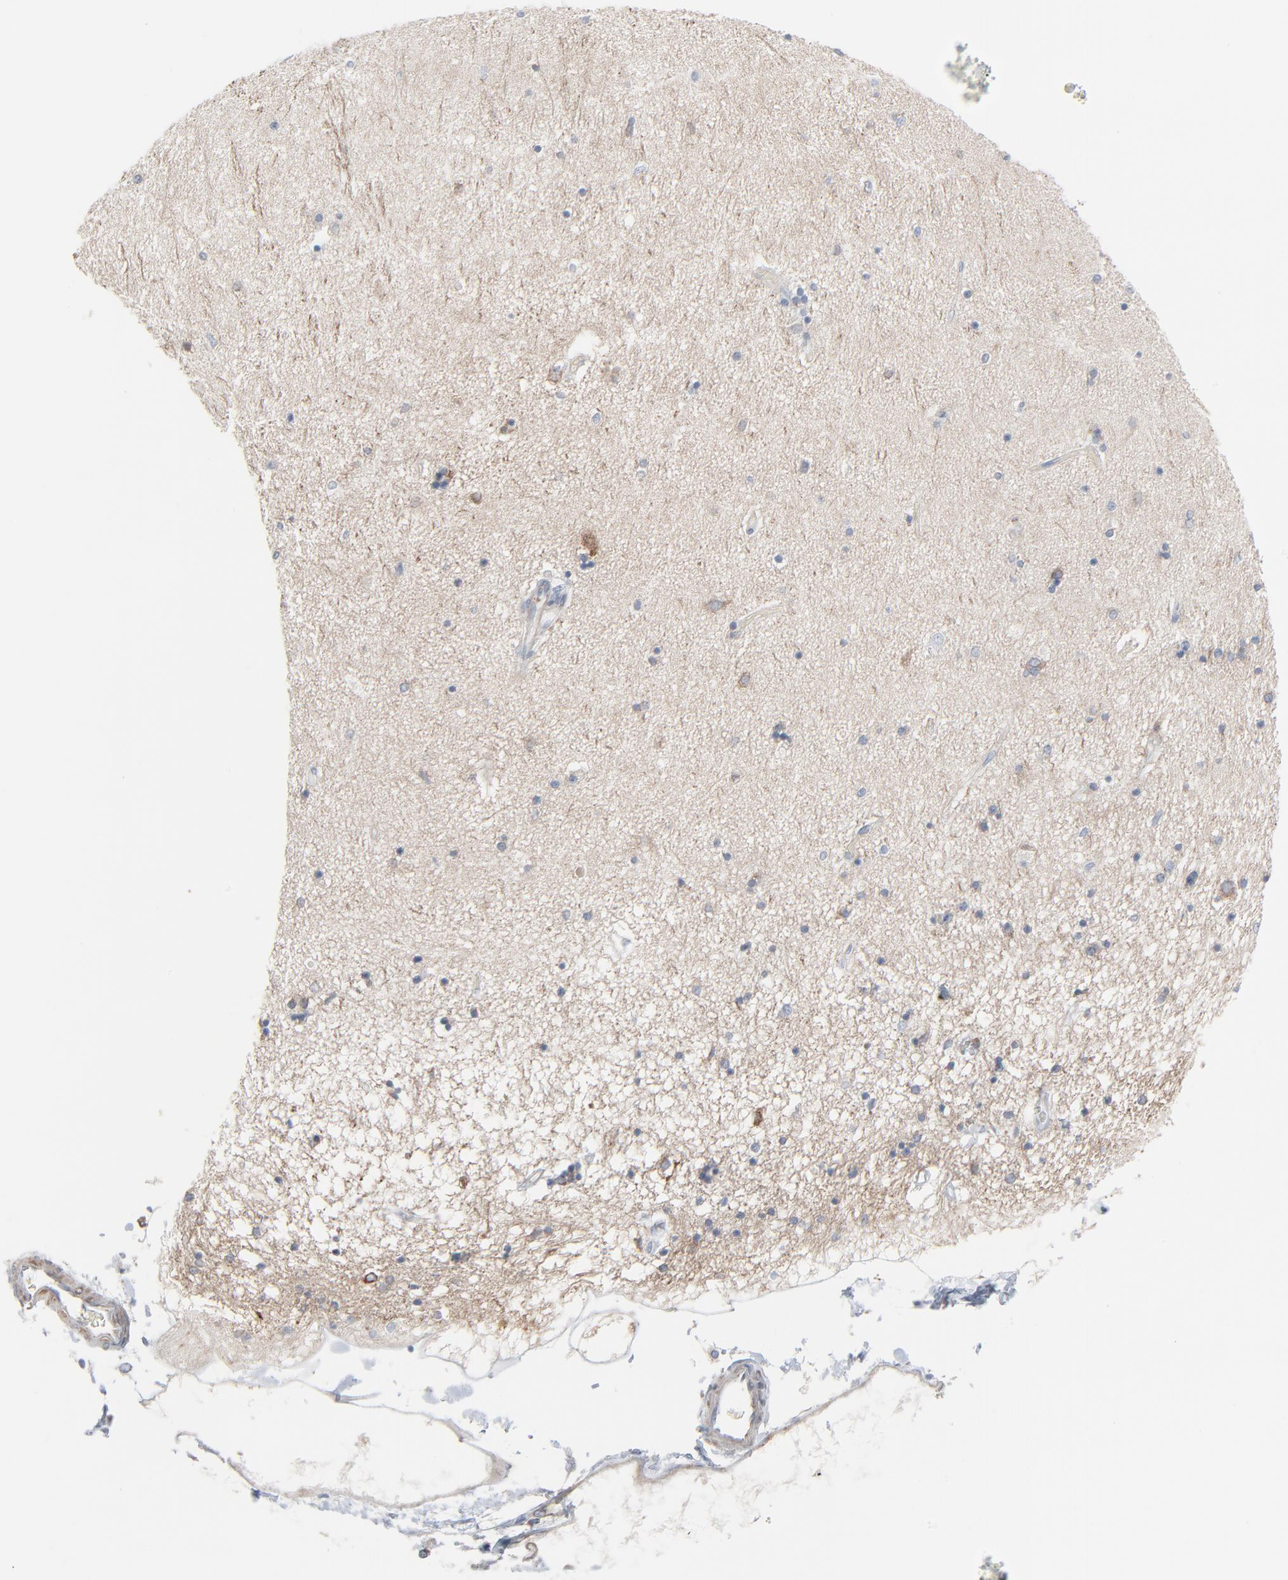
{"staining": {"intensity": "negative", "quantity": "none", "location": "none"}, "tissue": "hippocampus", "cell_type": "Glial cells", "image_type": "normal", "snomed": [{"axis": "morphology", "description": "Normal tissue, NOS"}, {"axis": "topography", "description": "Hippocampus"}], "caption": "This is a histopathology image of IHC staining of benign hippocampus, which shows no positivity in glial cells.", "gene": "OPTN", "patient": {"sex": "female", "age": 54}}